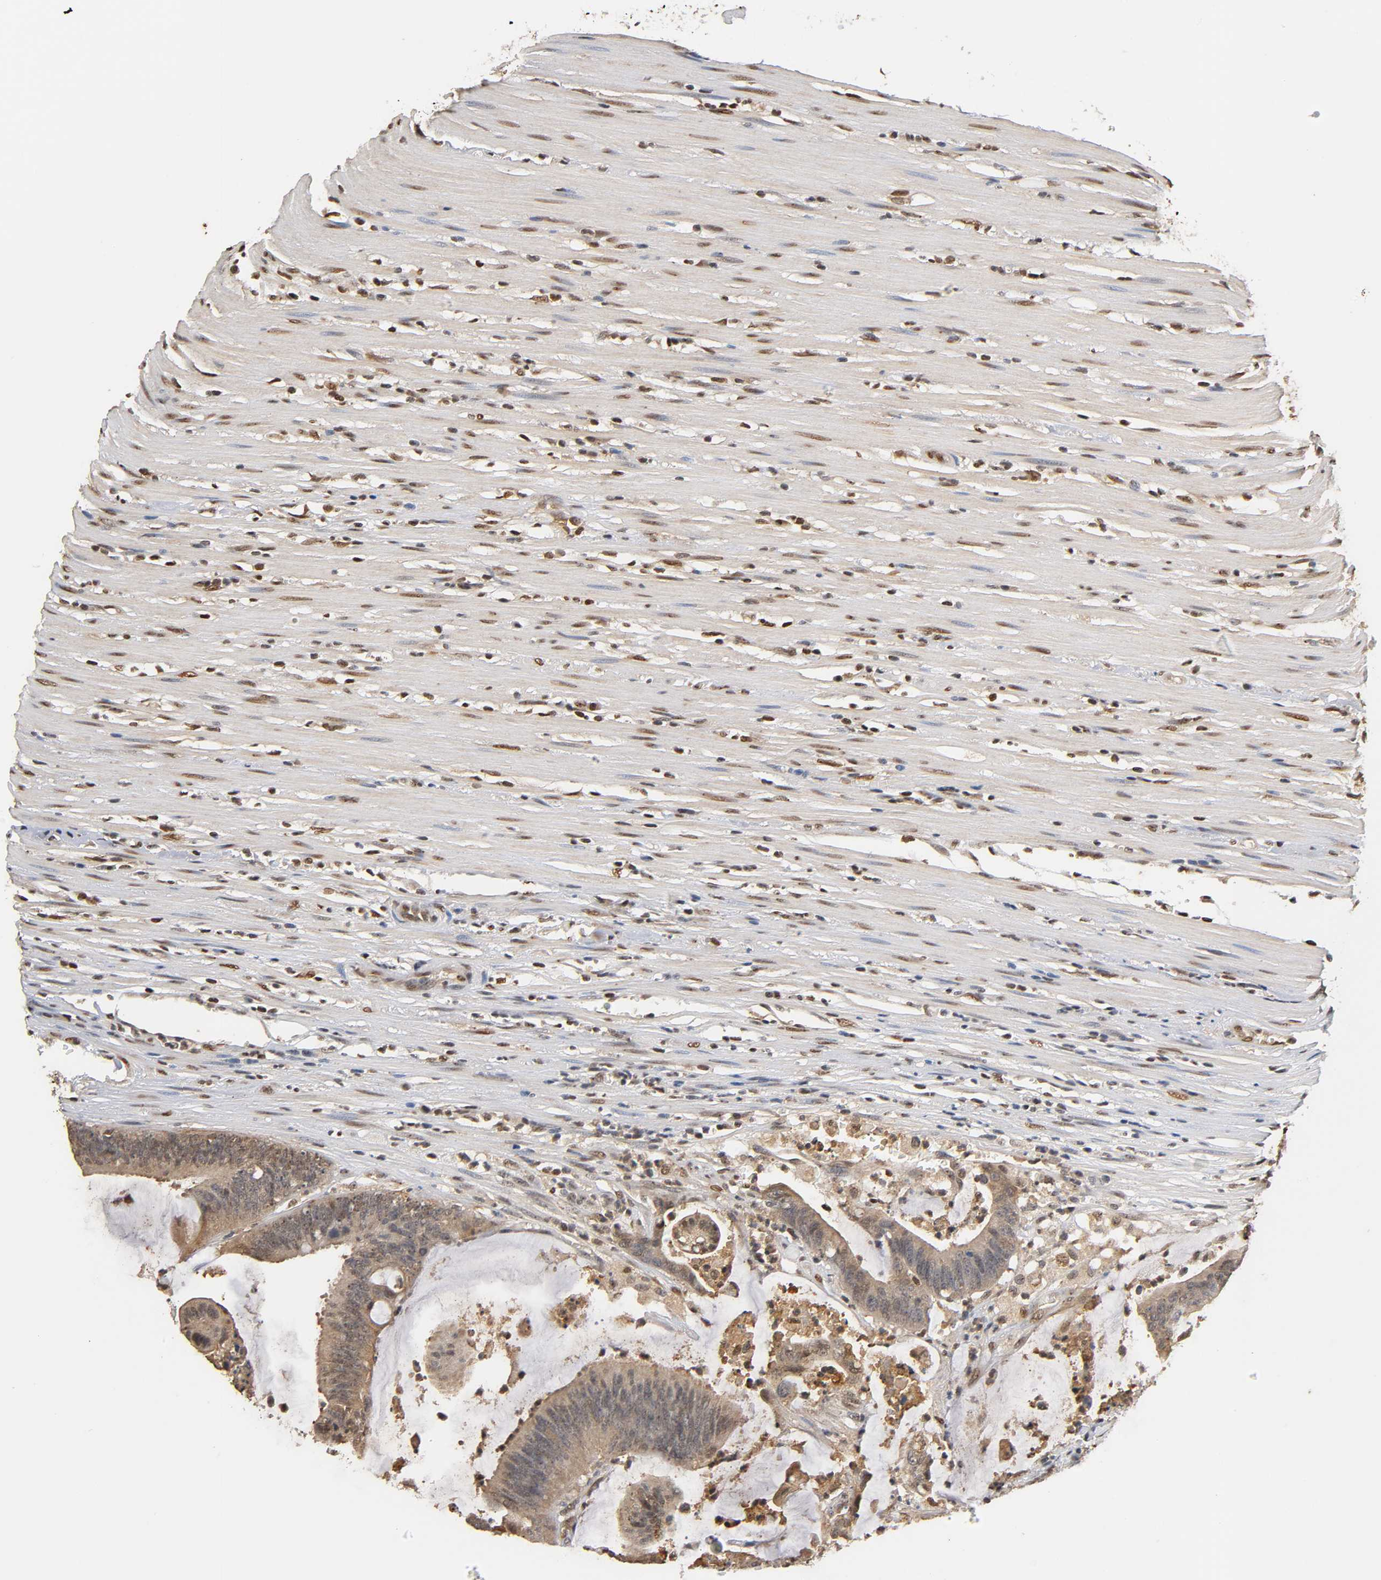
{"staining": {"intensity": "negative", "quantity": "none", "location": "none"}, "tissue": "colorectal cancer", "cell_type": "Tumor cells", "image_type": "cancer", "snomed": [{"axis": "morphology", "description": "Adenocarcinoma, NOS"}, {"axis": "topography", "description": "Rectum"}], "caption": "High power microscopy image of an immunohistochemistry (IHC) histopathology image of colorectal cancer, revealing no significant positivity in tumor cells.", "gene": "UBC", "patient": {"sex": "female", "age": 66}}